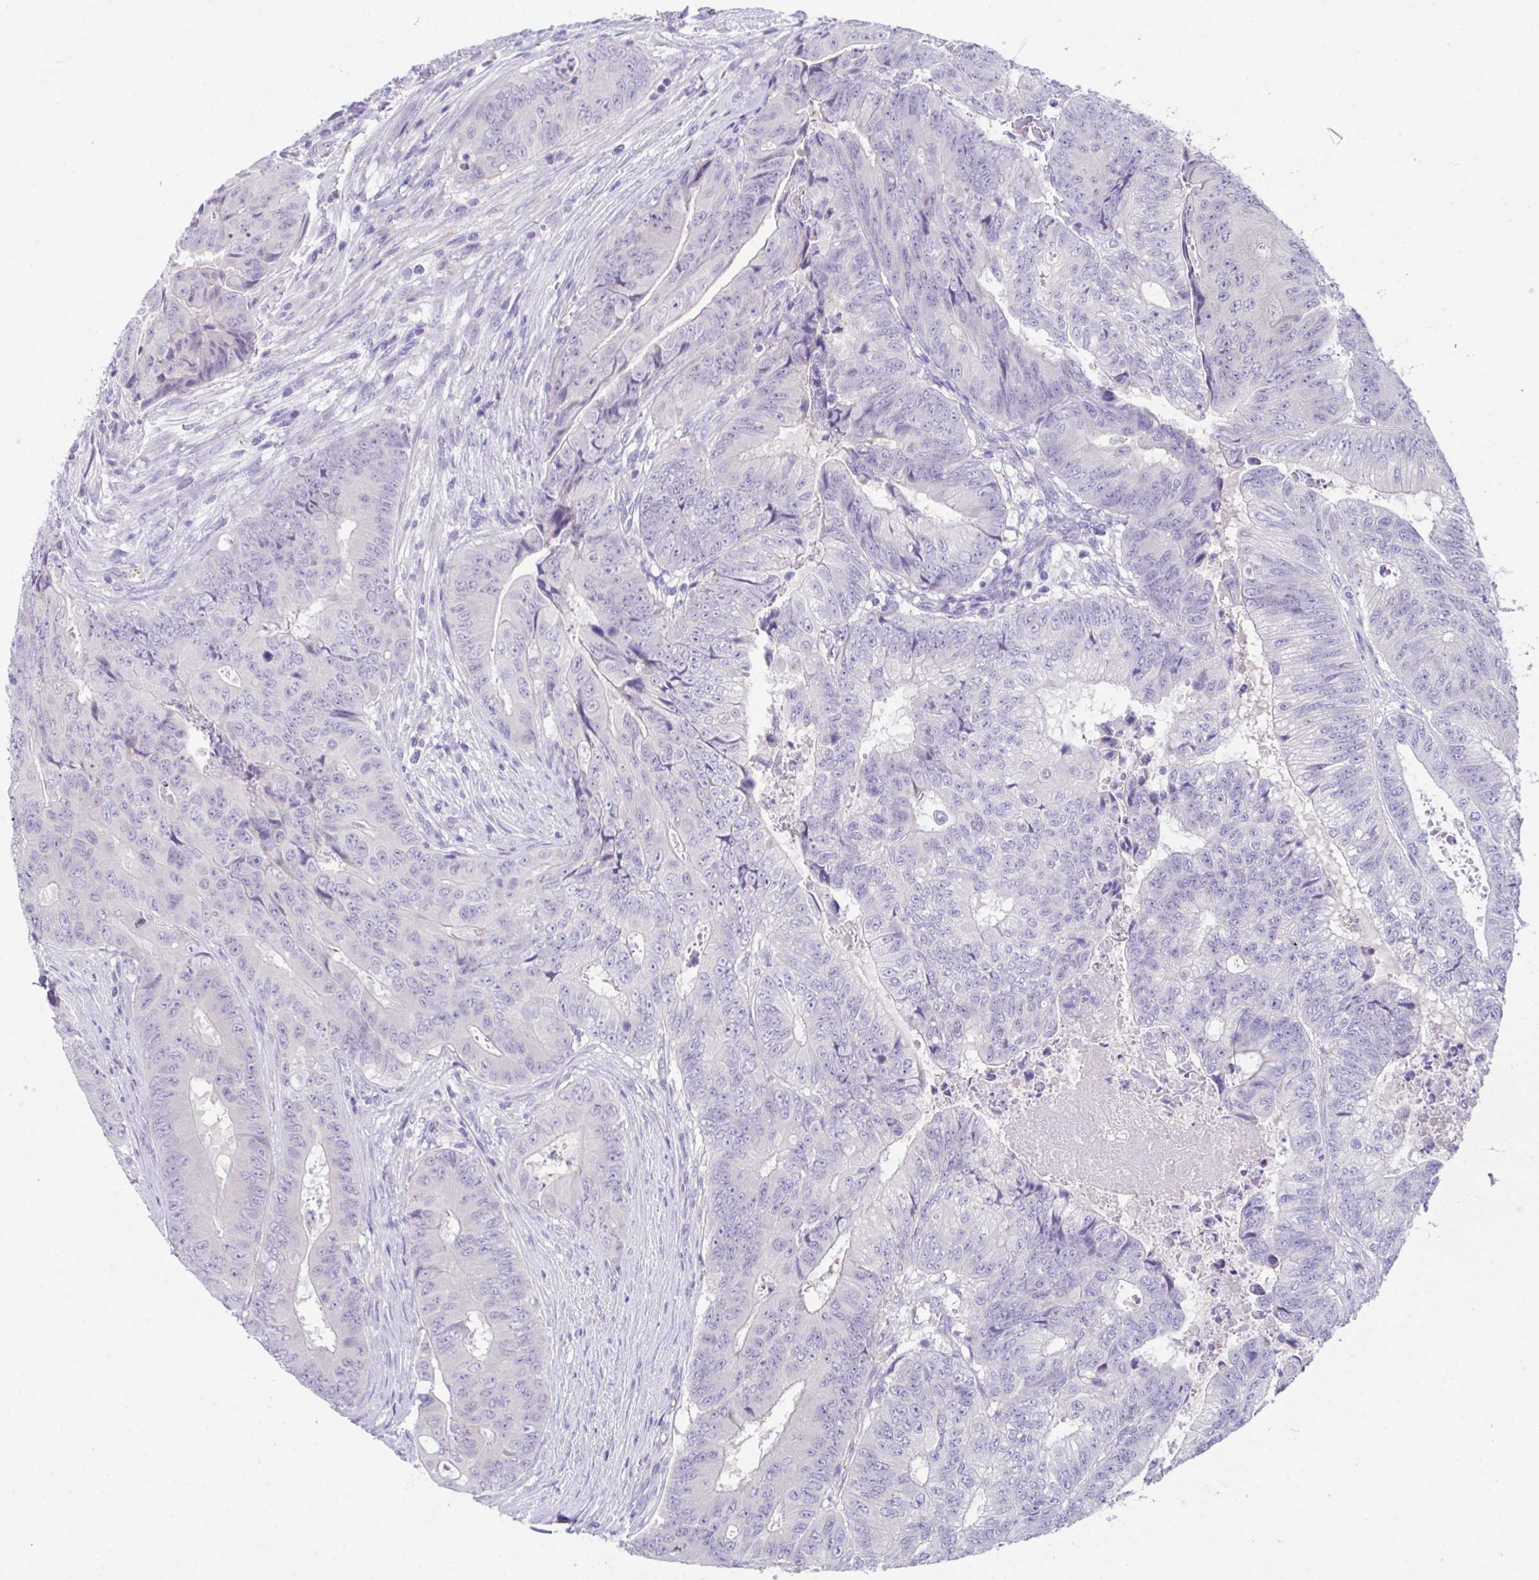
{"staining": {"intensity": "negative", "quantity": "none", "location": "none"}, "tissue": "colorectal cancer", "cell_type": "Tumor cells", "image_type": "cancer", "snomed": [{"axis": "morphology", "description": "Adenocarcinoma, NOS"}, {"axis": "topography", "description": "Colon"}], "caption": "High power microscopy histopathology image of an immunohistochemistry photomicrograph of colorectal cancer, revealing no significant expression in tumor cells.", "gene": "HACD4", "patient": {"sex": "female", "age": 48}}